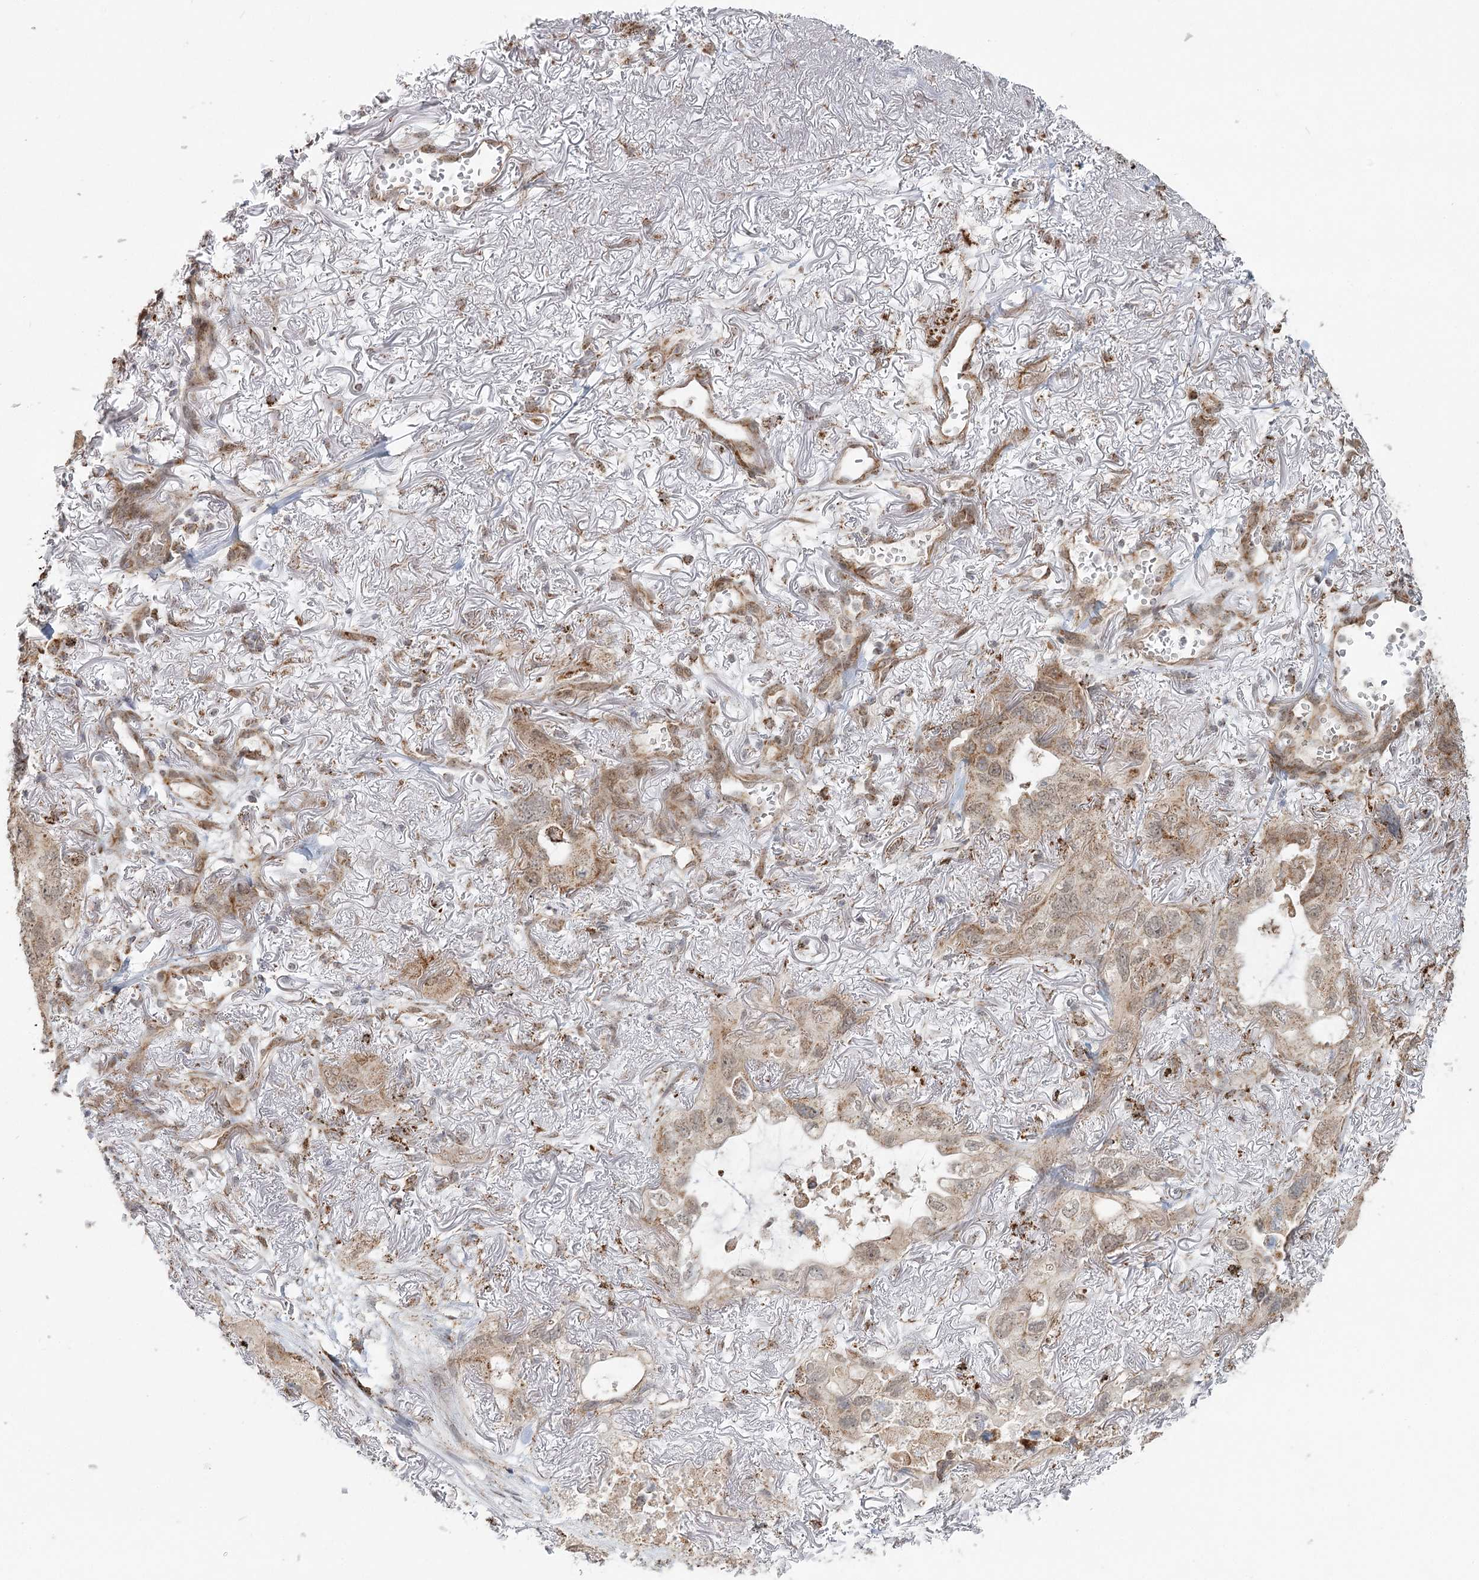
{"staining": {"intensity": "moderate", "quantity": ">75%", "location": "cytoplasmic/membranous"}, "tissue": "lung cancer", "cell_type": "Tumor cells", "image_type": "cancer", "snomed": [{"axis": "morphology", "description": "Squamous cell carcinoma, NOS"}, {"axis": "topography", "description": "Lung"}], "caption": "An IHC image of neoplastic tissue is shown. Protein staining in brown shows moderate cytoplasmic/membranous positivity in lung cancer (squamous cell carcinoma) within tumor cells.", "gene": "LACTB", "patient": {"sex": "female", "age": 73}}